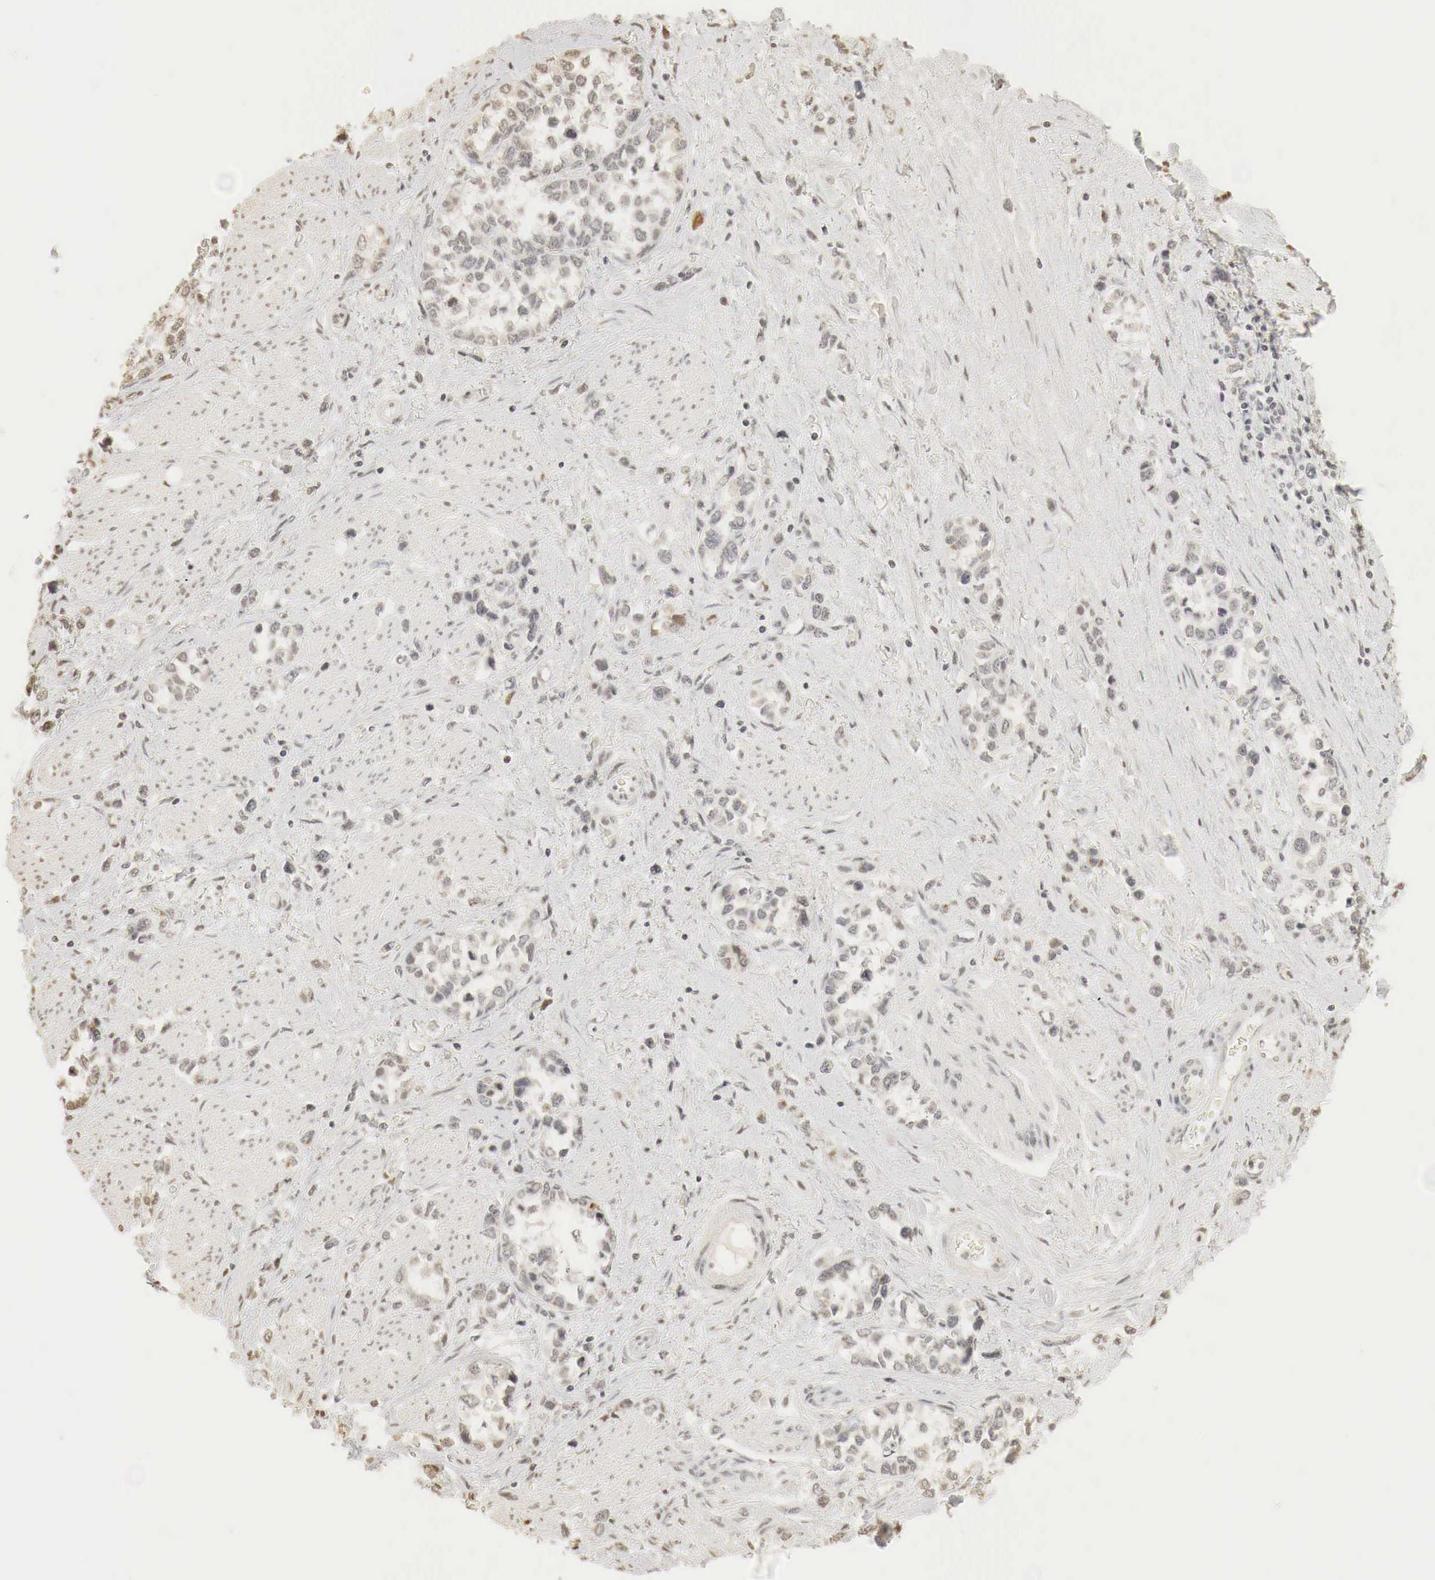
{"staining": {"intensity": "weak", "quantity": "25%-75%", "location": "cytoplasmic/membranous,nuclear"}, "tissue": "stomach cancer", "cell_type": "Tumor cells", "image_type": "cancer", "snomed": [{"axis": "morphology", "description": "Adenocarcinoma, NOS"}, {"axis": "topography", "description": "Stomach, upper"}], "caption": "IHC (DAB) staining of human stomach cancer demonstrates weak cytoplasmic/membranous and nuclear protein positivity in about 25%-75% of tumor cells.", "gene": "ERBB4", "patient": {"sex": "male", "age": 76}}